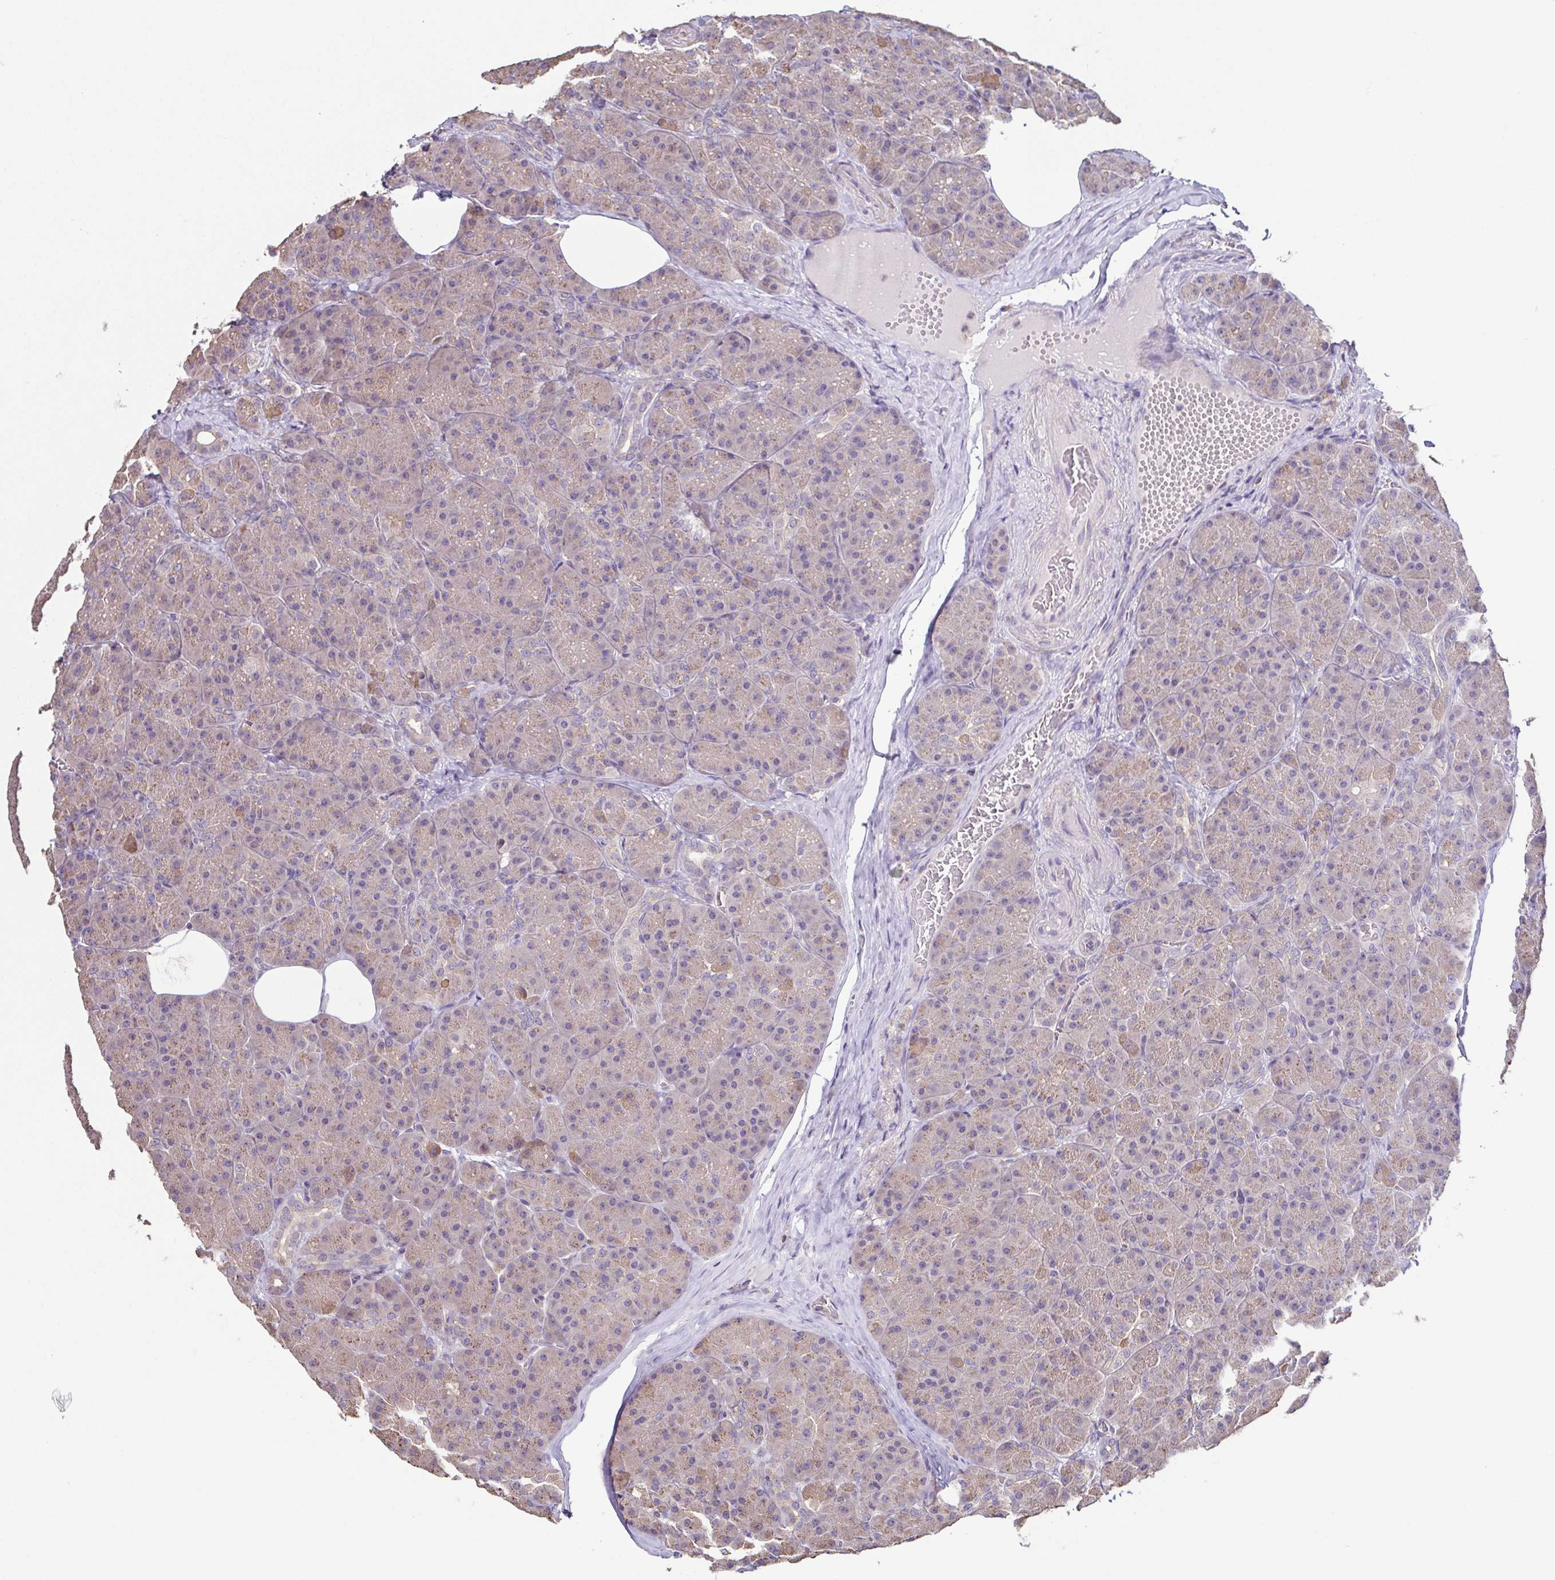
{"staining": {"intensity": "weak", "quantity": "25%-75%", "location": "cytoplasmic/membranous"}, "tissue": "pancreas", "cell_type": "Exocrine glandular cells", "image_type": "normal", "snomed": [{"axis": "morphology", "description": "Normal tissue, NOS"}, {"axis": "topography", "description": "Pancreas"}], "caption": "About 25%-75% of exocrine glandular cells in unremarkable human pancreas demonstrate weak cytoplasmic/membranous protein positivity as visualized by brown immunohistochemical staining.", "gene": "ACTRT2", "patient": {"sex": "male", "age": 57}}